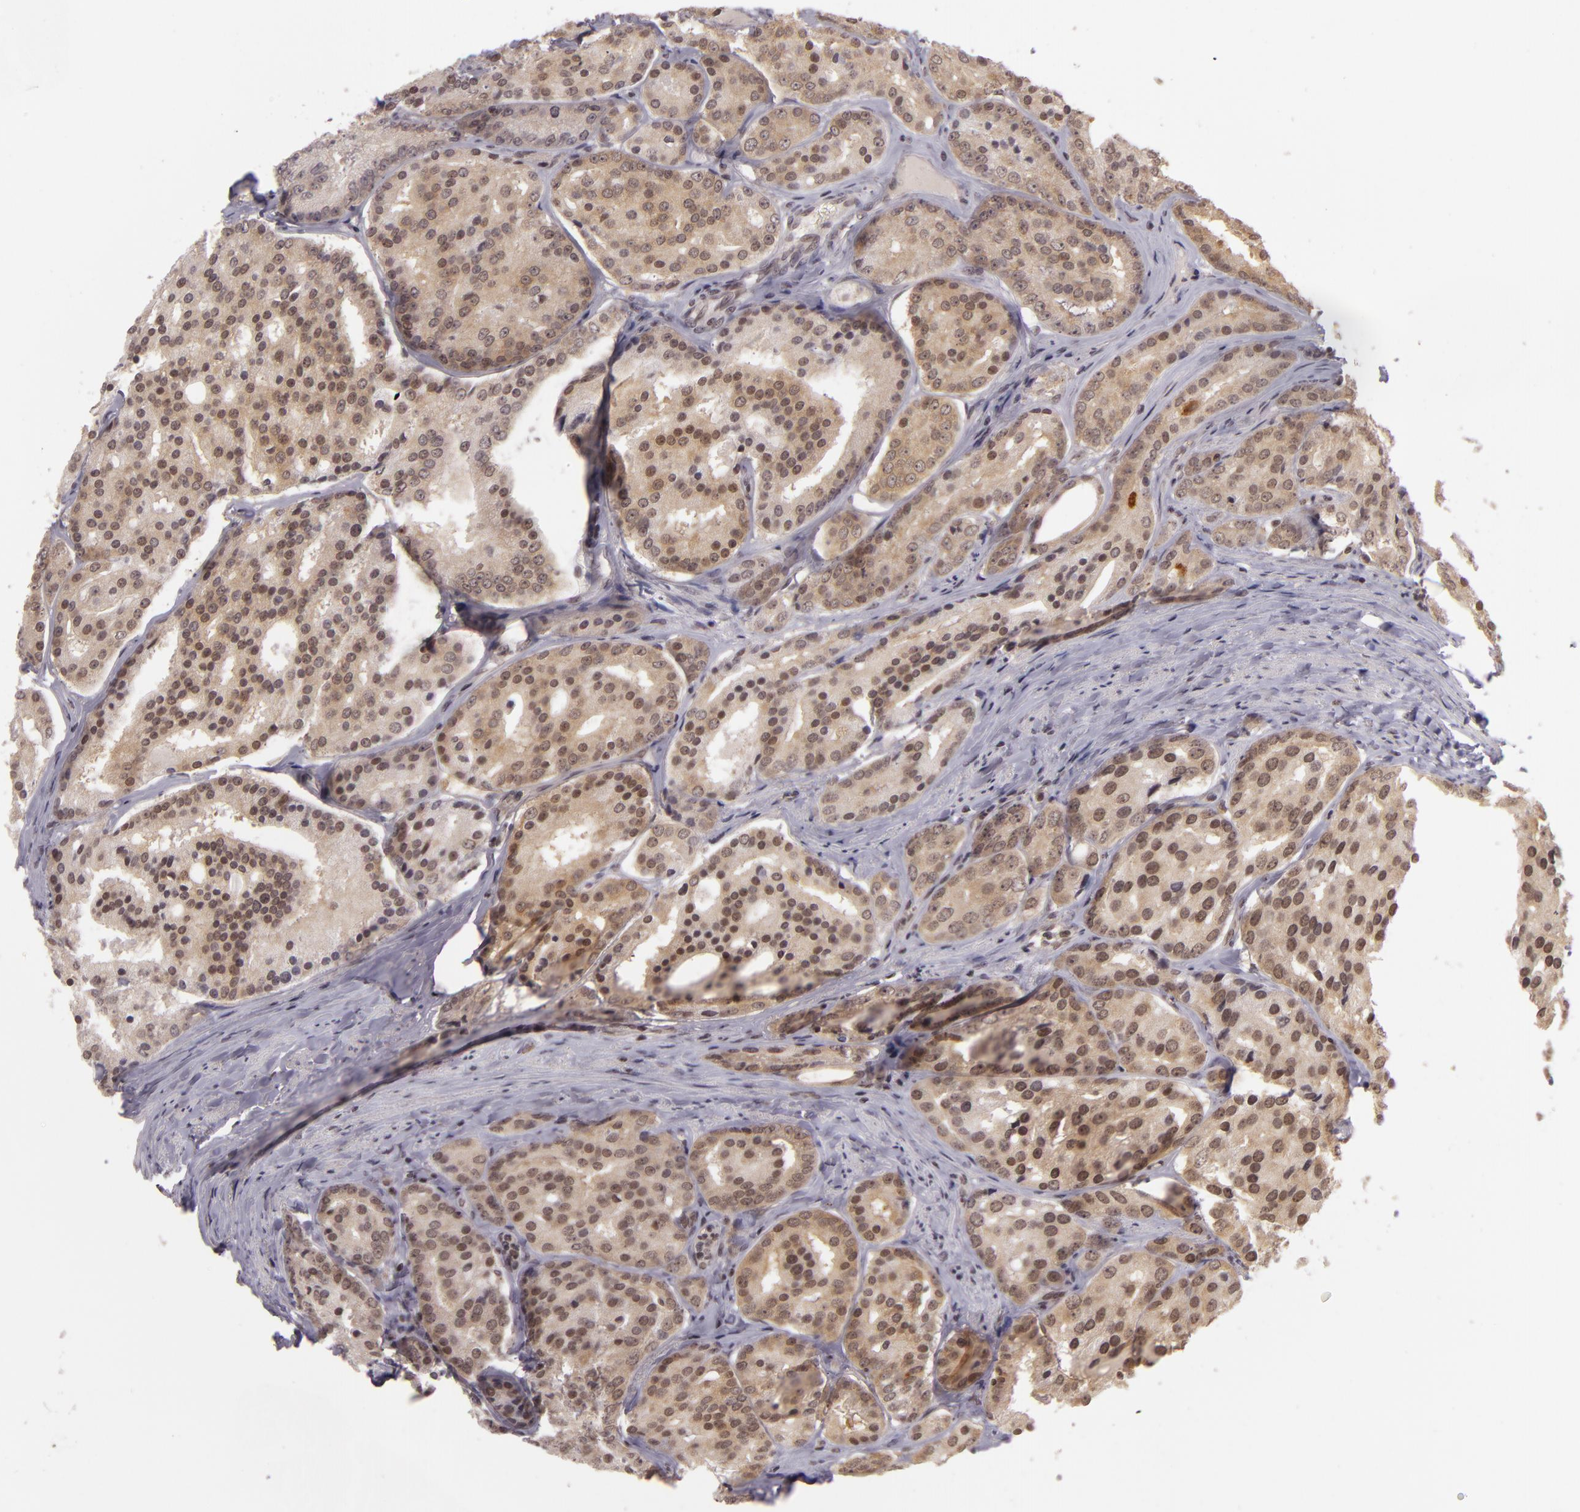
{"staining": {"intensity": "weak", "quantity": ">75%", "location": "cytoplasmic/membranous,nuclear"}, "tissue": "prostate cancer", "cell_type": "Tumor cells", "image_type": "cancer", "snomed": [{"axis": "morphology", "description": "Adenocarcinoma, High grade"}, {"axis": "topography", "description": "Prostate"}], "caption": "Protein expression analysis of prostate cancer (high-grade adenocarcinoma) demonstrates weak cytoplasmic/membranous and nuclear positivity in approximately >75% of tumor cells. The staining was performed using DAB to visualize the protein expression in brown, while the nuclei were stained in blue with hematoxylin (Magnification: 20x).", "gene": "ZFX", "patient": {"sex": "male", "age": 64}}